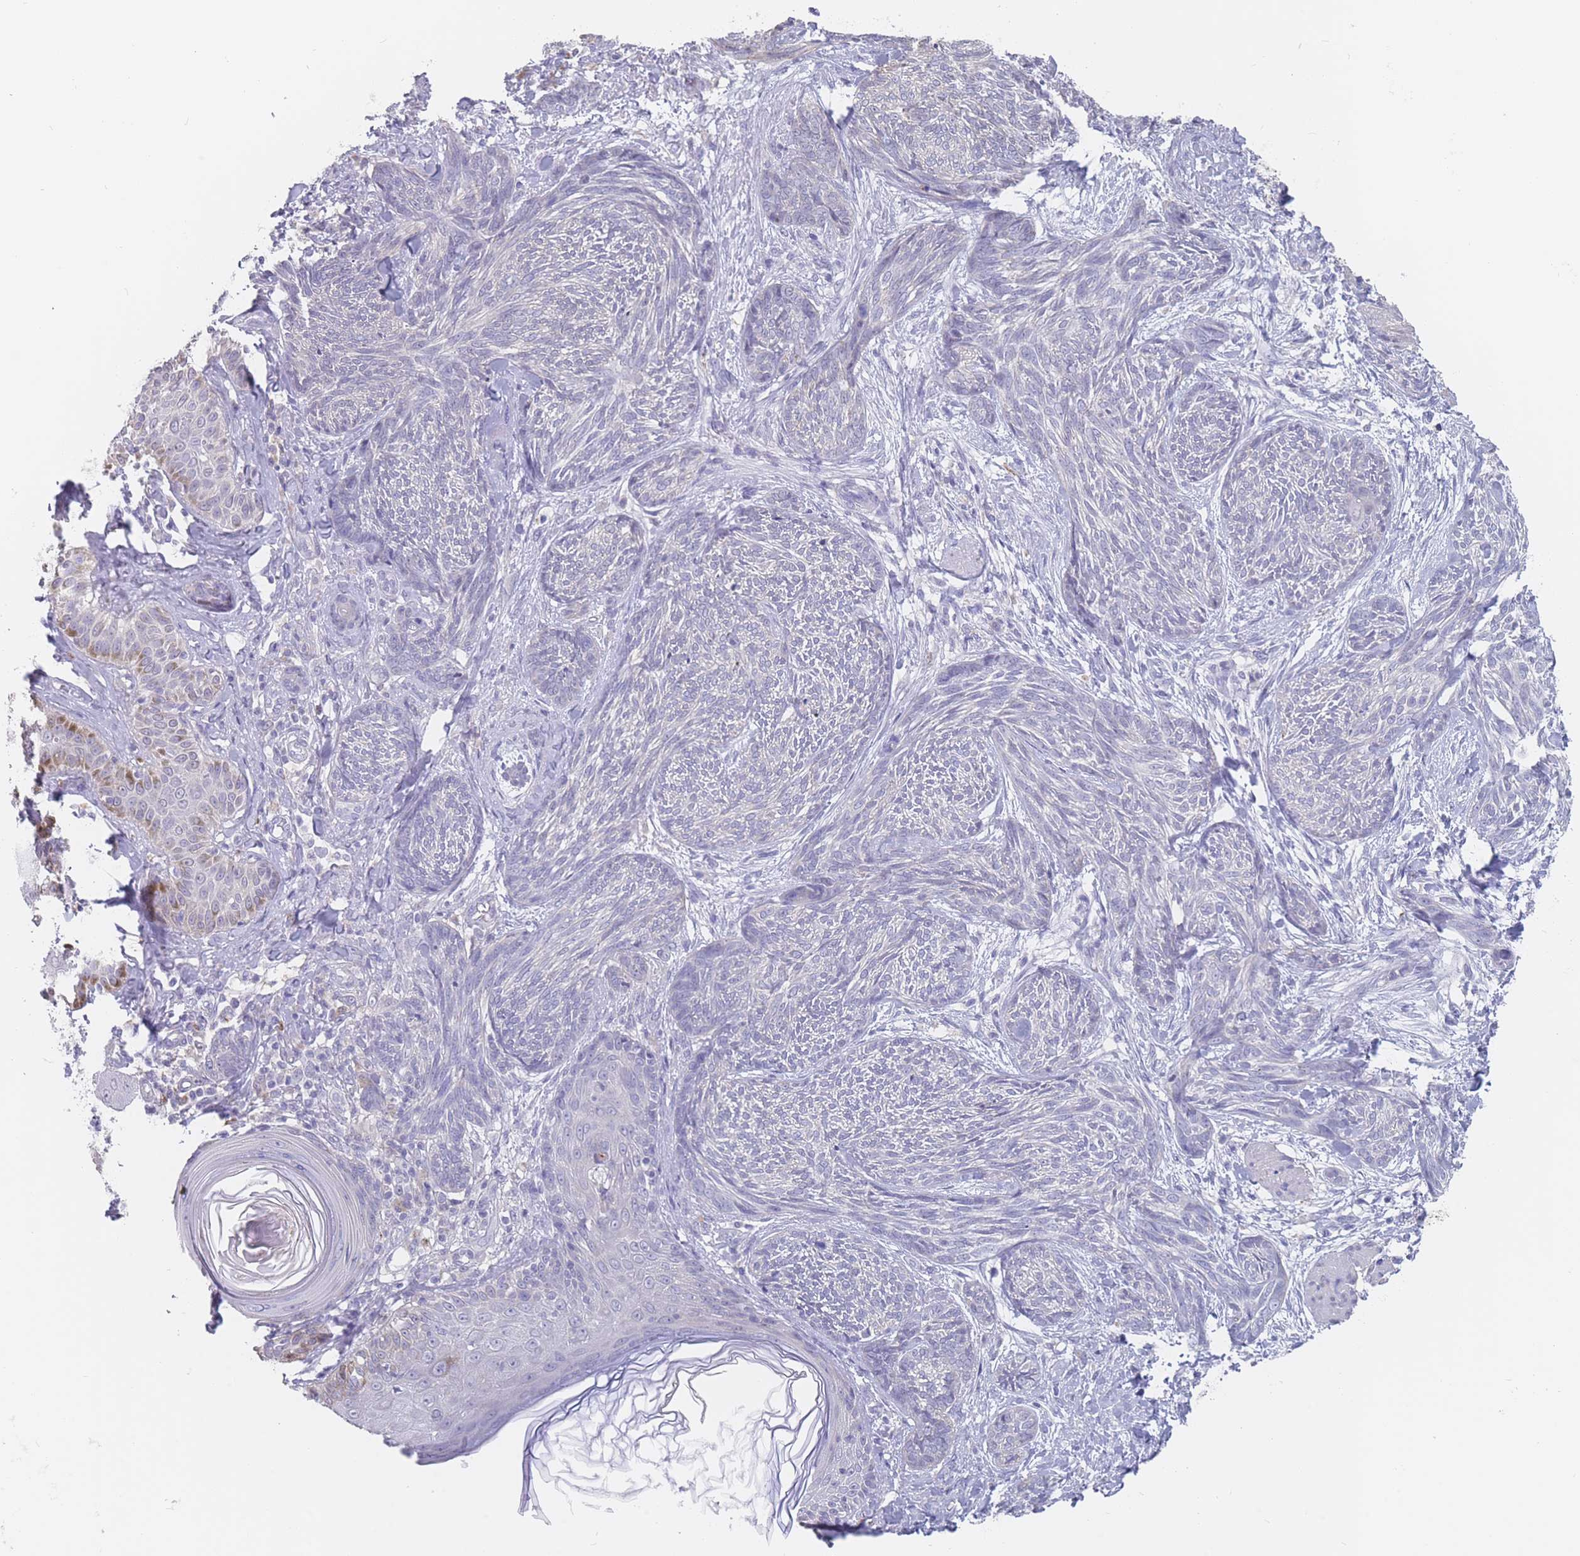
{"staining": {"intensity": "negative", "quantity": "none", "location": "none"}, "tissue": "skin cancer", "cell_type": "Tumor cells", "image_type": "cancer", "snomed": [{"axis": "morphology", "description": "Basal cell carcinoma"}, {"axis": "topography", "description": "Skin"}], "caption": "The photomicrograph shows no staining of tumor cells in skin cancer.", "gene": "CYP51A1", "patient": {"sex": "male", "age": 73}}